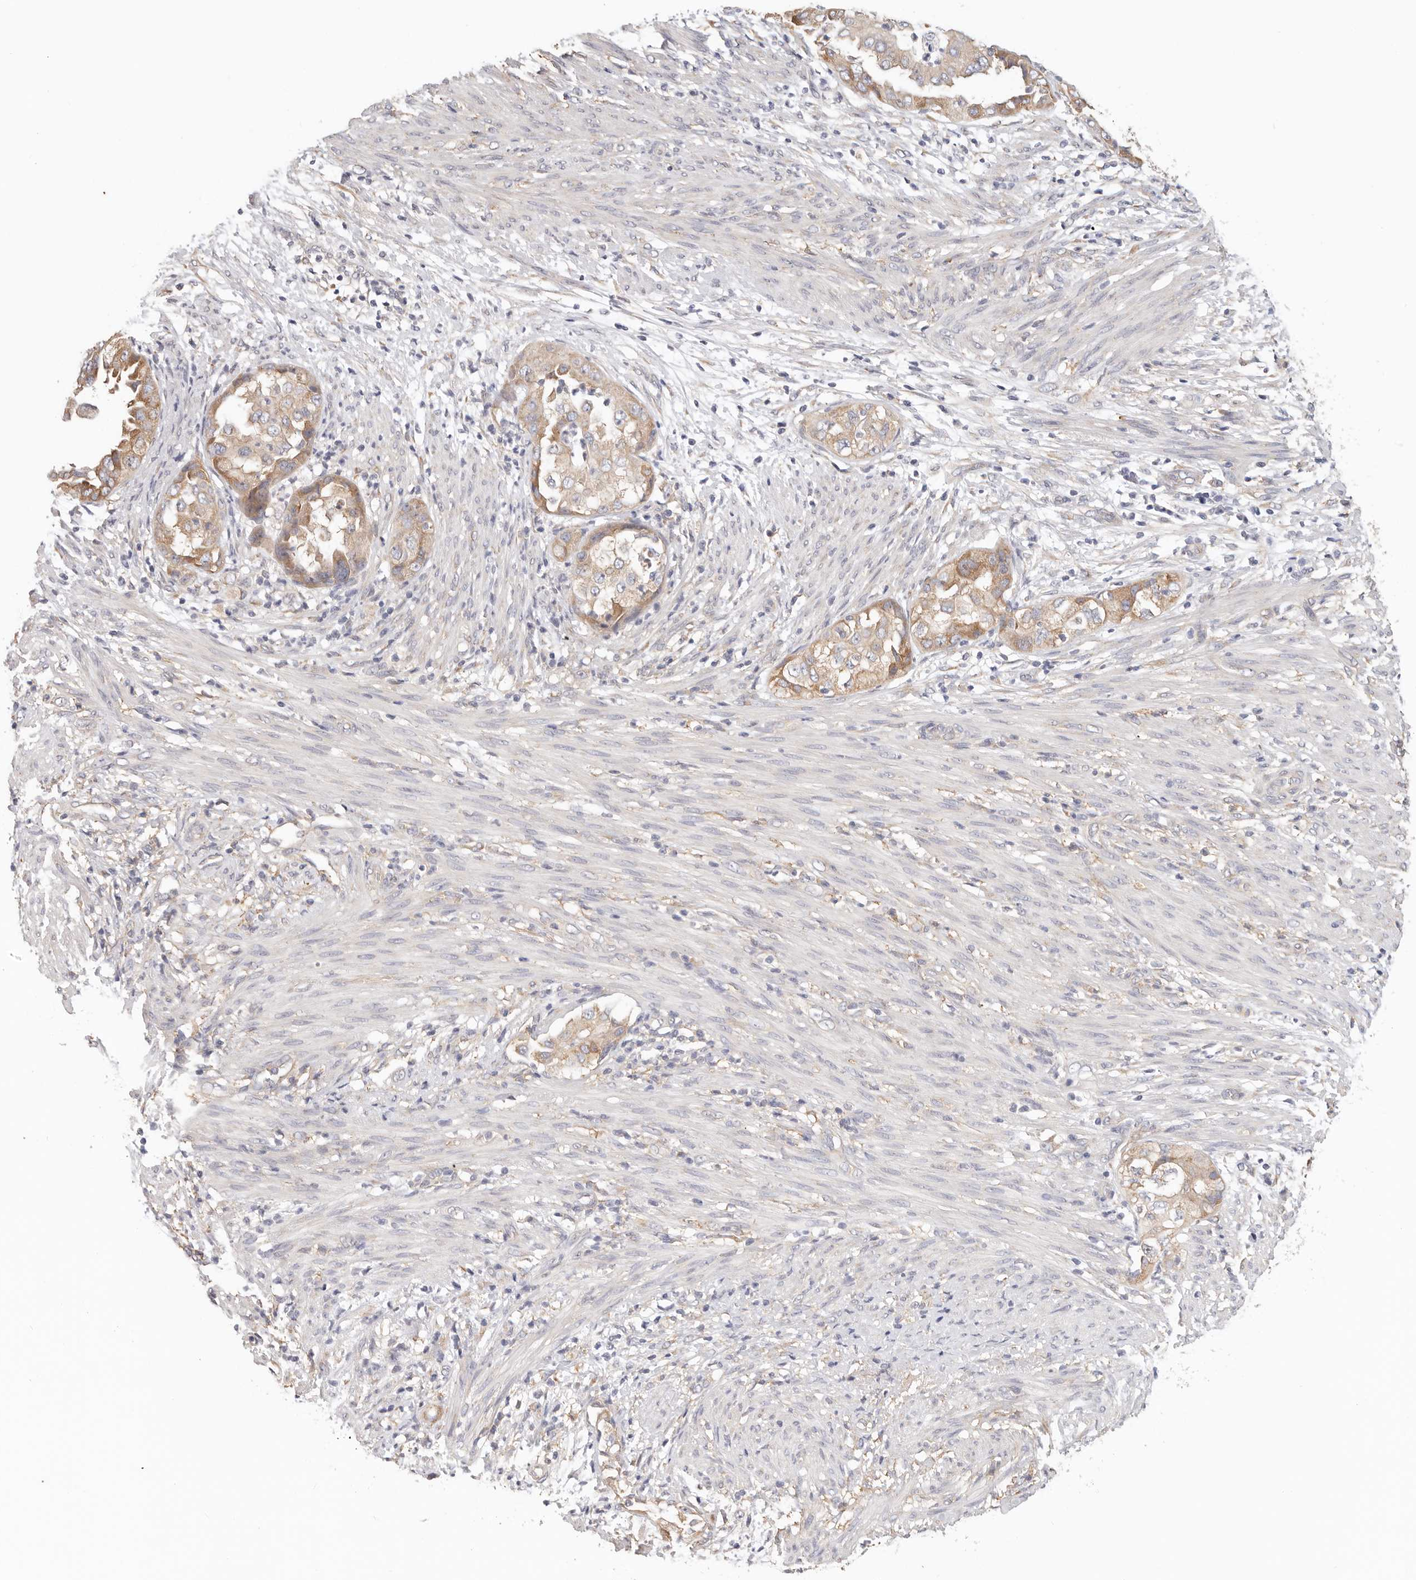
{"staining": {"intensity": "moderate", "quantity": ">75%", "location": "cytoplasmic/membranous"}, "tissue": "endometrial cancer", "cell_type": "Tumor cells", "image_type": "cancer", "snomed": [{"axis": "morphology", "description": "Adenocarcinoma, NOS"}, {"axis": "topography", "description": "Endometrium"}], "caption": "This is a micrograph of immunohistochemistry (IHC) staining of adenocarcinoma (endometrial), which shows moderate positivity in the cytoplasmic/membranous of tumor cells.", "gene": "AFDN", "patient": {"sex": "female", "age": 85}}